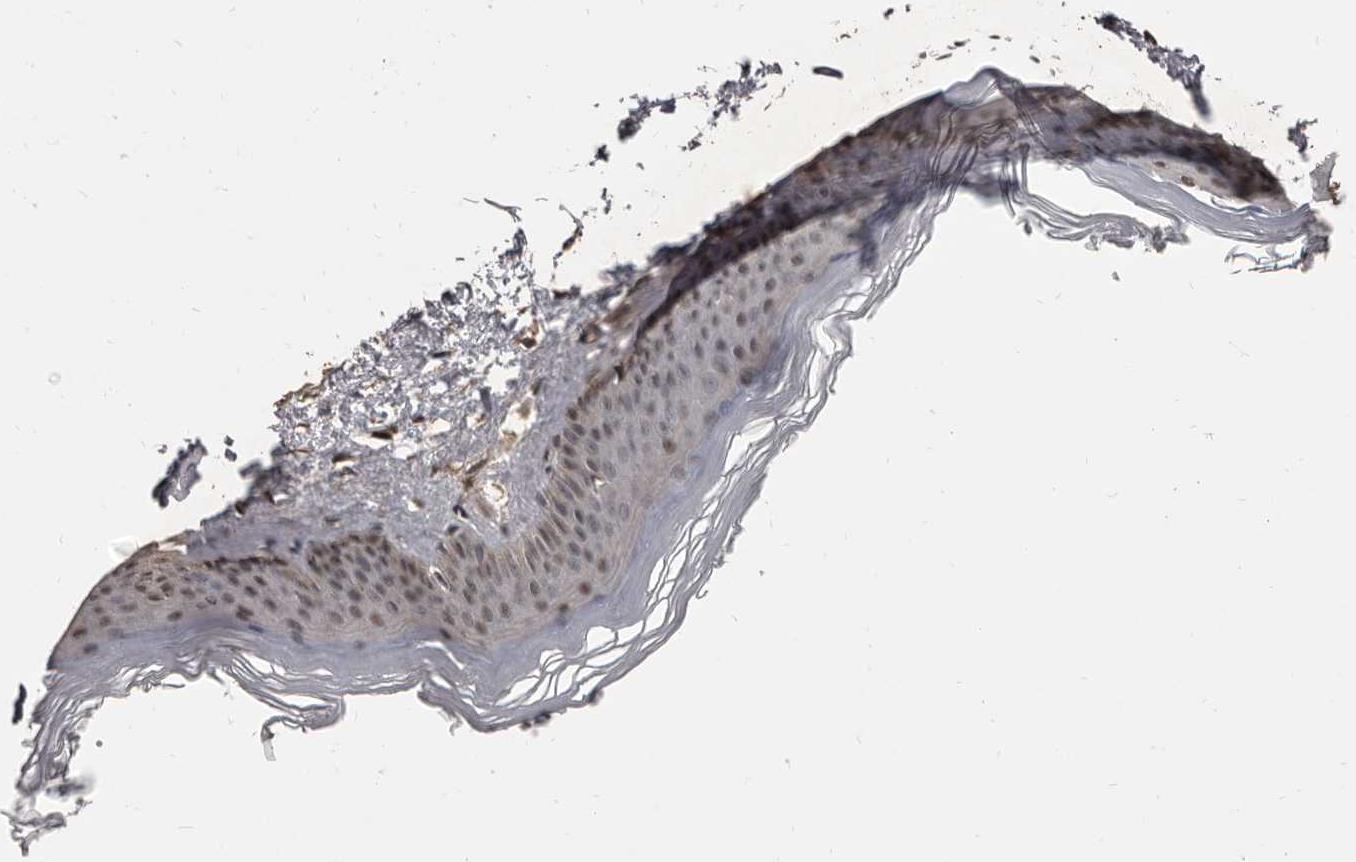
{"staining": {"intensity": "negative", "quantity": "none", "location": "none"}, "tissue": "skin", "cell_type": "Fibroblasts", "image_type": "normal", "snomed": [{"axis": "morphology", "description": "Normal tissue, NOS"}, {"axis": "topography", "description": "Skin"}], "caption": "Immunohistochemistry (IHC) image of normal skin: skin stained with DAB (3,3'-diaminobenzidine) displays no significant protein expression in fibroblasts. (DAB immunohistochemistry visualized using brightfield microscopy, high magnification).", "gene": "AHR", "patient": {"sex": "female", "age": 27}}